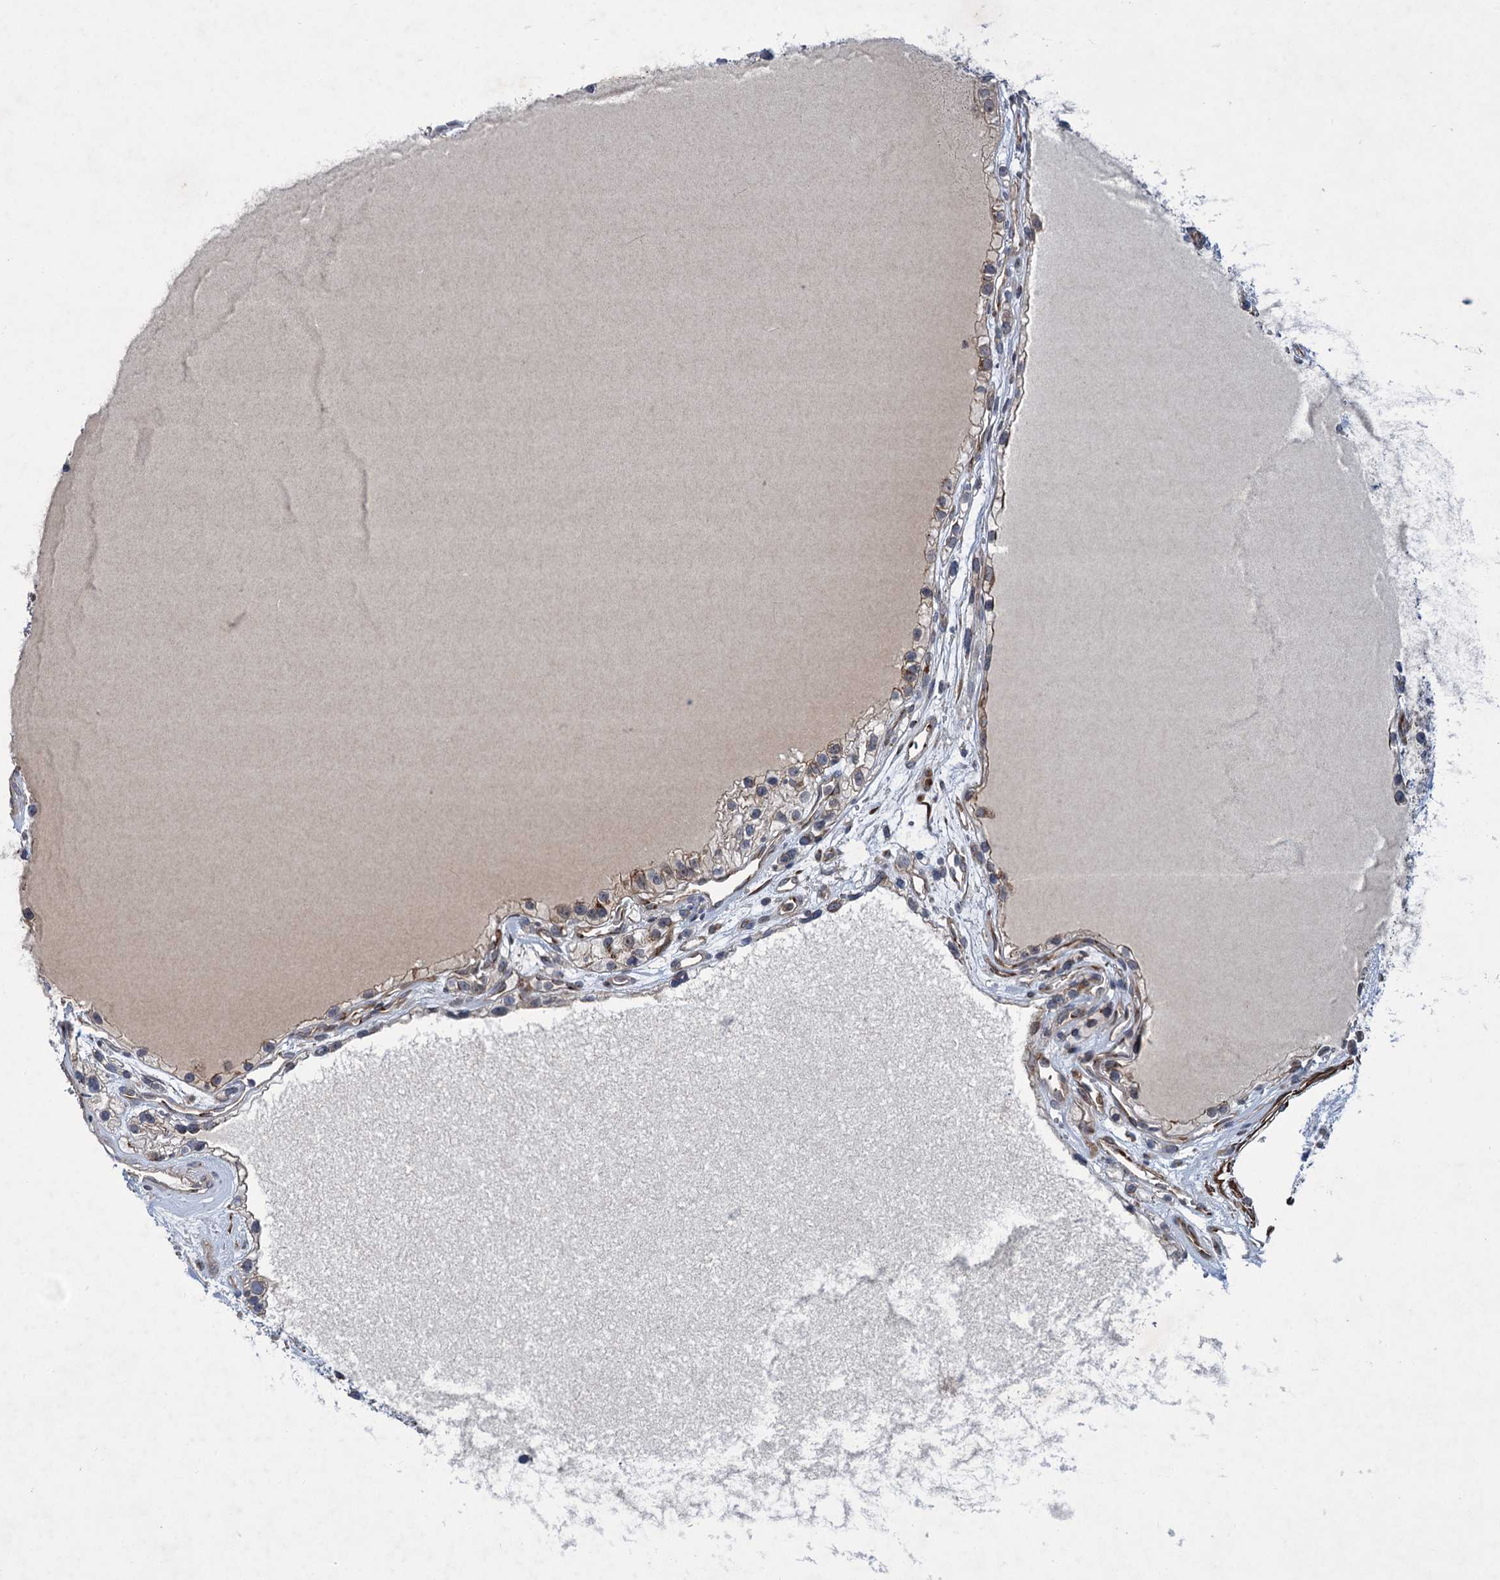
{"staining": {"intensity": "moderate", "quantity": "<25%", "location": "cytoplasmic/membranous"}, "tissue": "renal cancer", "cell_type": "Tumor cells", "image_type": "cancer", "snomed": [{"axis": "morphology", "description": "Adenocarcinoma, NOS"}, {"axis": "topography", "description": "Kidney"}], "caption": "DAB (3,3'-diaminobenzidine) immunohistochemical staining of human adenocarcinoma (renal) displays moderate cytoplasmic/membranous protein expression in about <25% of tumor cells.", "gene": "ELP4", "patient": {"sex": "female", "age": 57}}